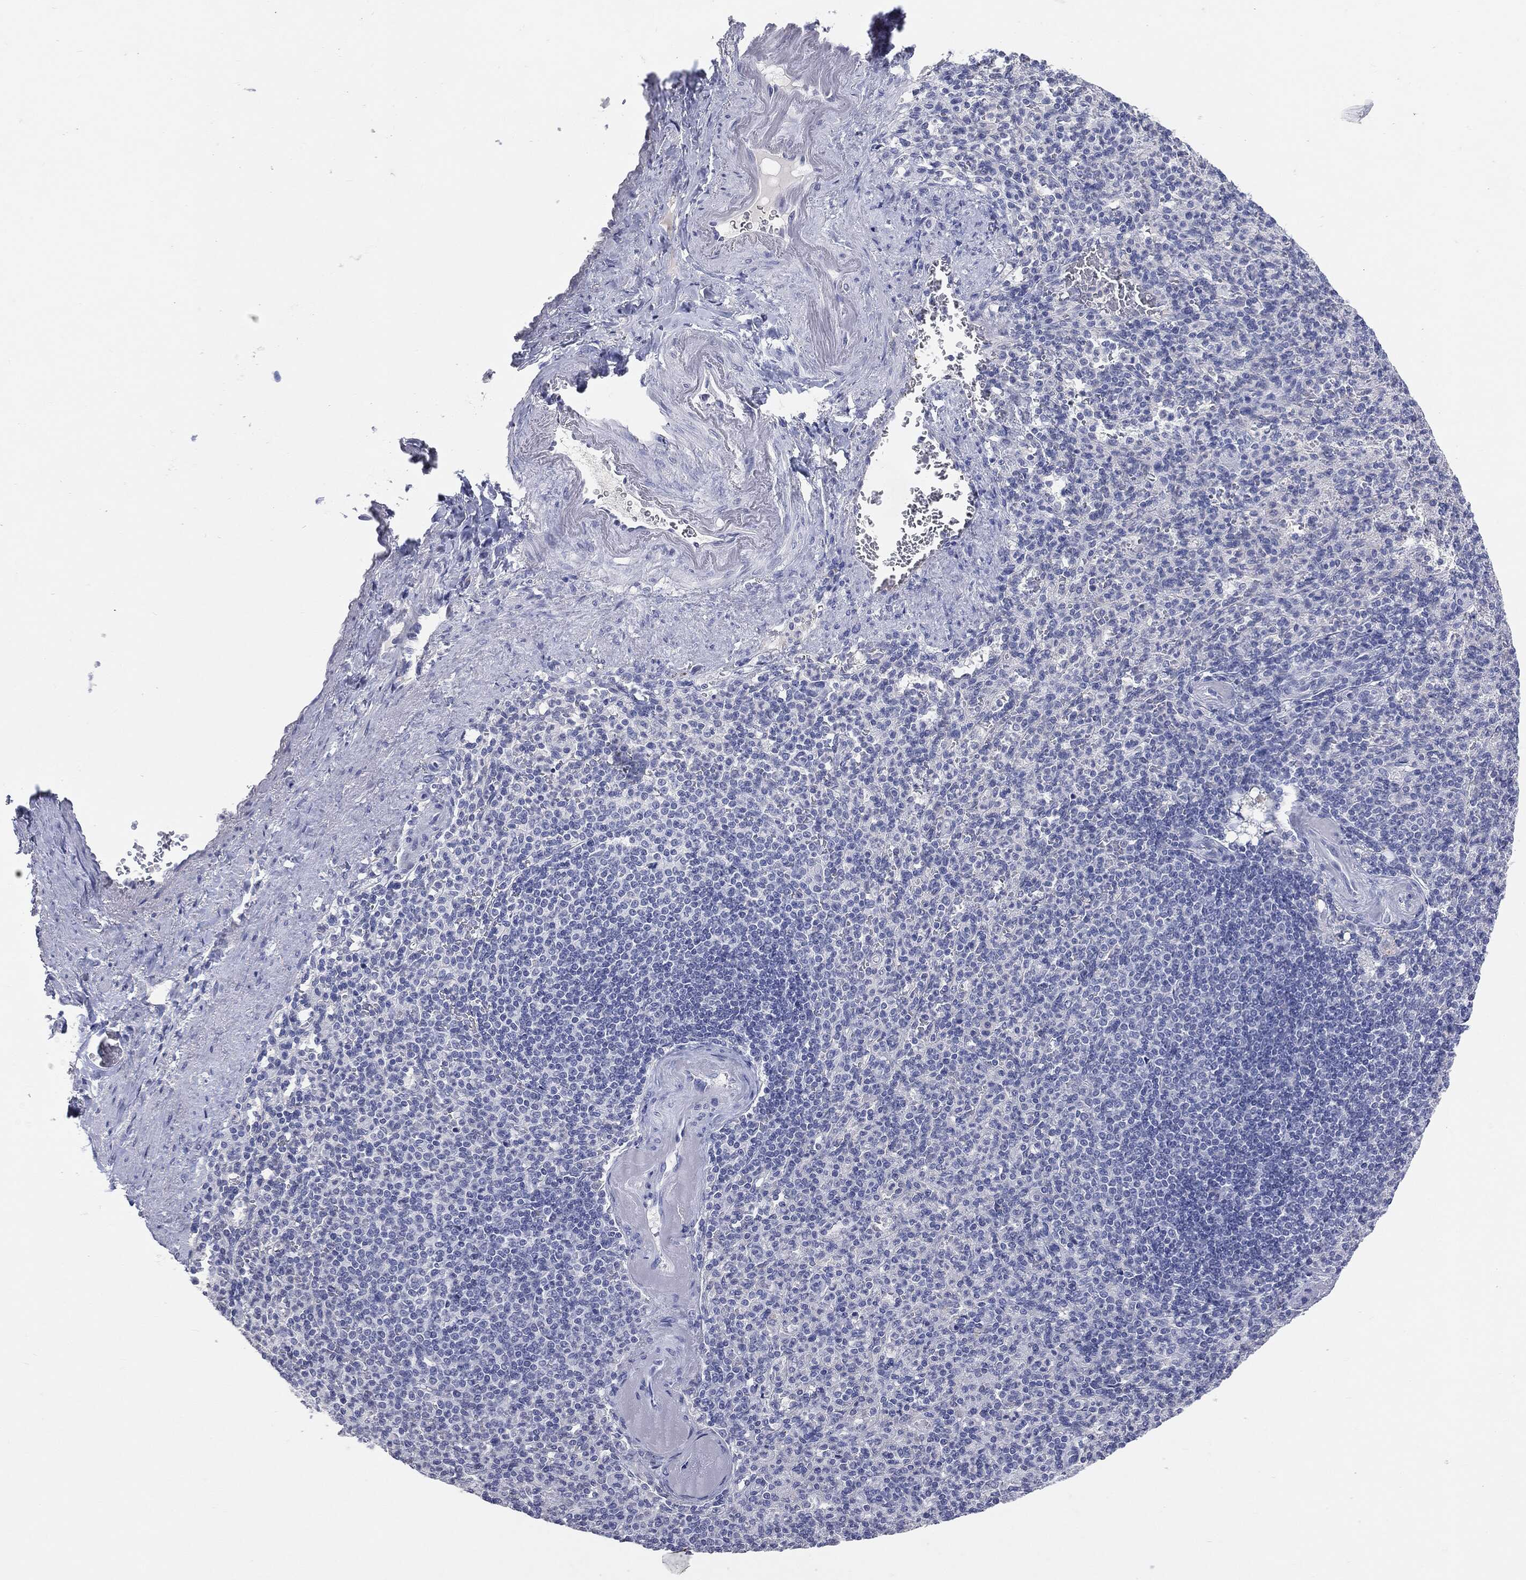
{"staining": {"intensity": "negative", "quantity": "none", "location": "none"}, "tissue": "spleen", "cell_type": "Cells in red pulp", "image_type": "normal", "snomed": [{"axis": "morphology", "description": "Normal tissue, NOS"}, {"axis": "topography", "description": "Spleen"}], "caption": "This is a histopathology image of immunohistochemistry staining of unremarkable spleen, which shows no staining in cells in red pulp.", "gene": "TSHB", "patient": {"sex": "female", "age": 74}}